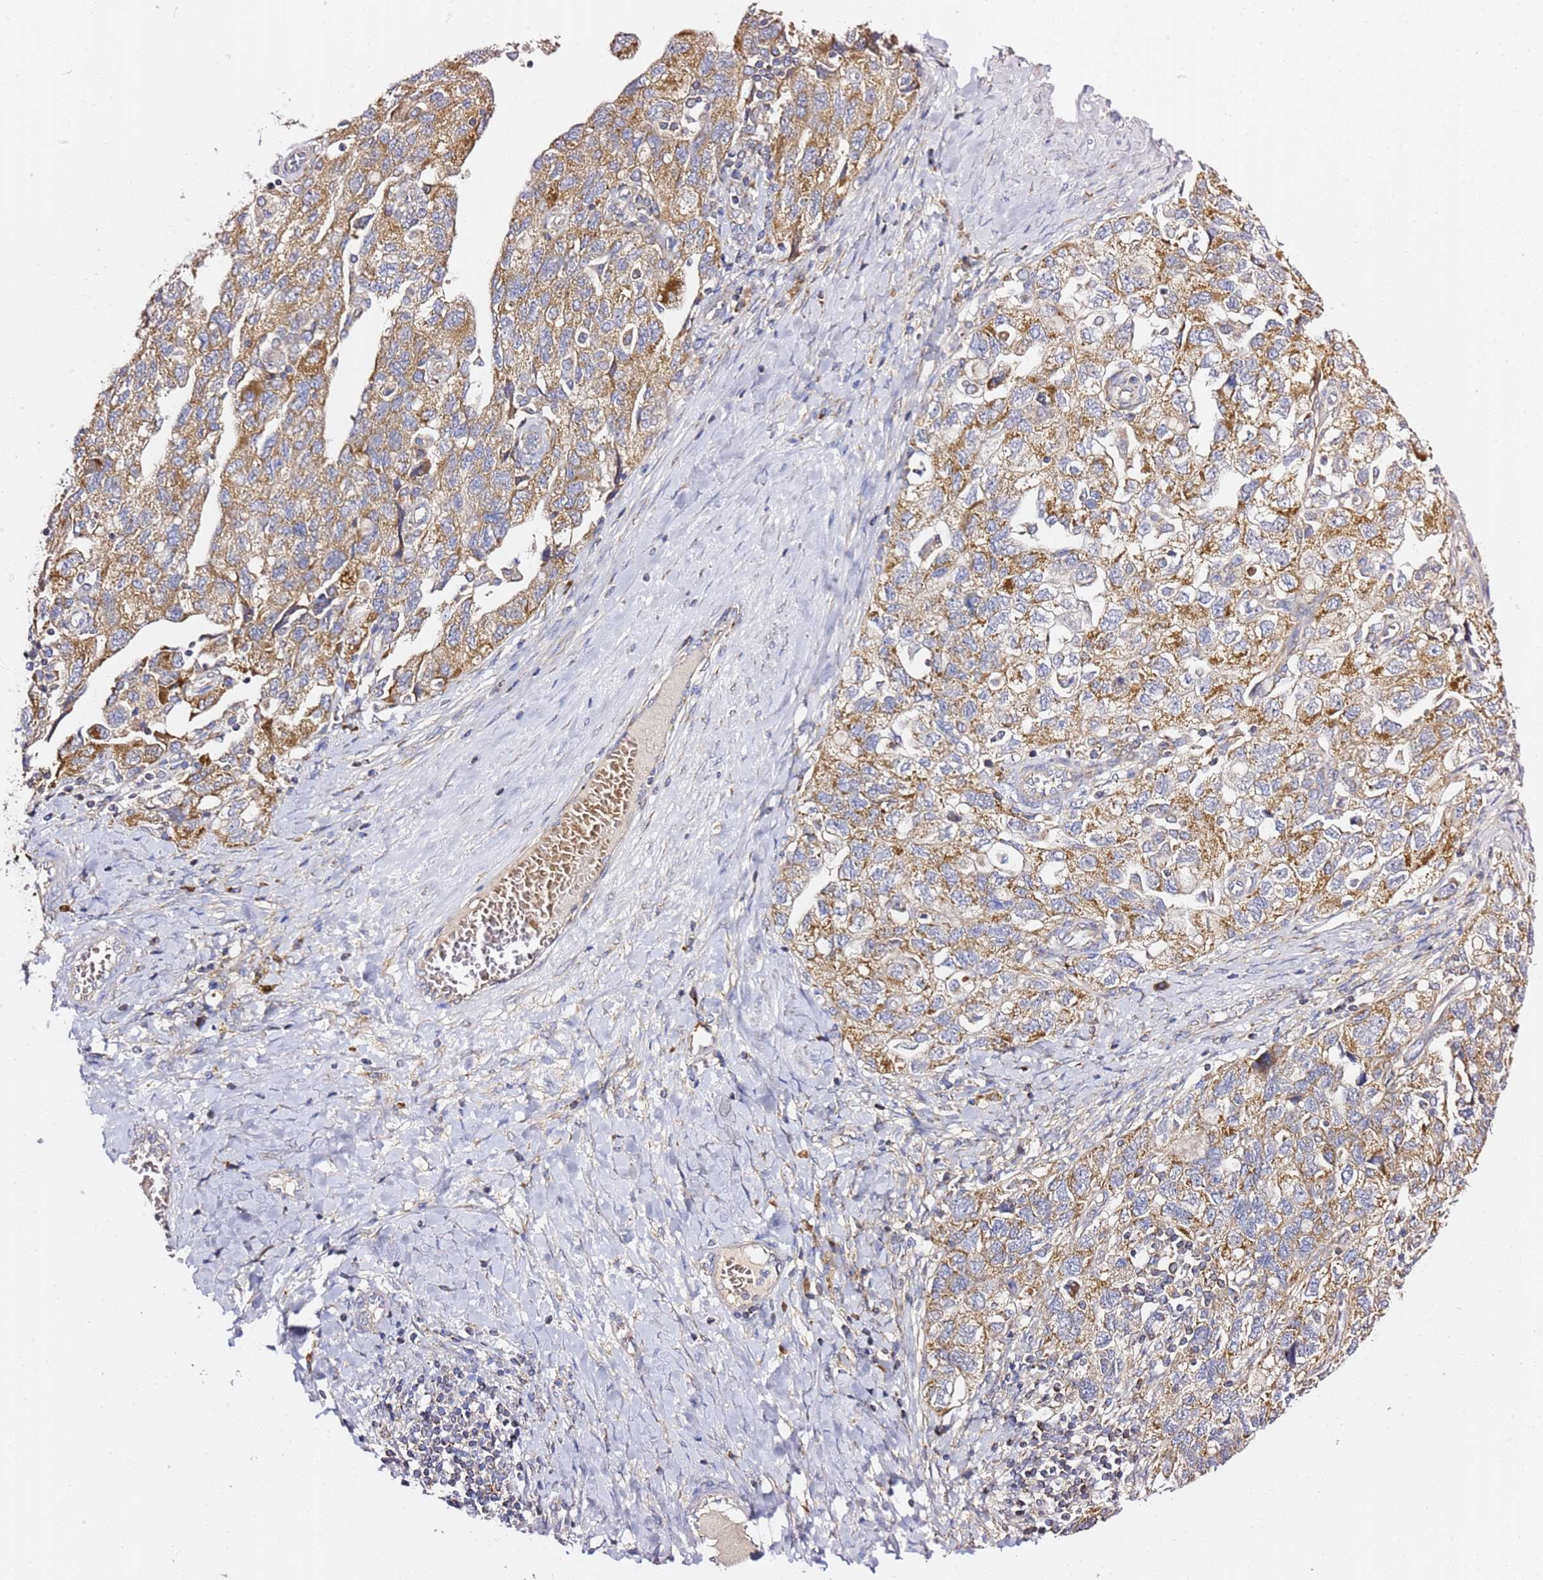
{"staining": {"intensity": "moderate", "quantity": ">75%", "location": "cytoplasmic/membranous"}, "tissue": "ovarian cancer", "cell_type": "Tumor cells", "image_type": "cancer", "snomed": [{"axis": "morphology", "description": "Carcinoma, NOS"}, {"axis": "morphology", "description": "Cystadenocarcinoma, serous, NOS"}, {"axis": "topography", "description": "Ovary"}], "caption": "Immunohistochemistry histopathology image of neoplastic tissue: human ovarian cancer stained using immunohistochemistry (IHC) exhibits medium levels of moderate protein expression localized specifically in the cytoplasmic/membranous of tumor cells, appearing as a cytoplasmic/membranous brown color.", "gene": "C19orf12", "patient": {"sex": "female", "age": 69}}